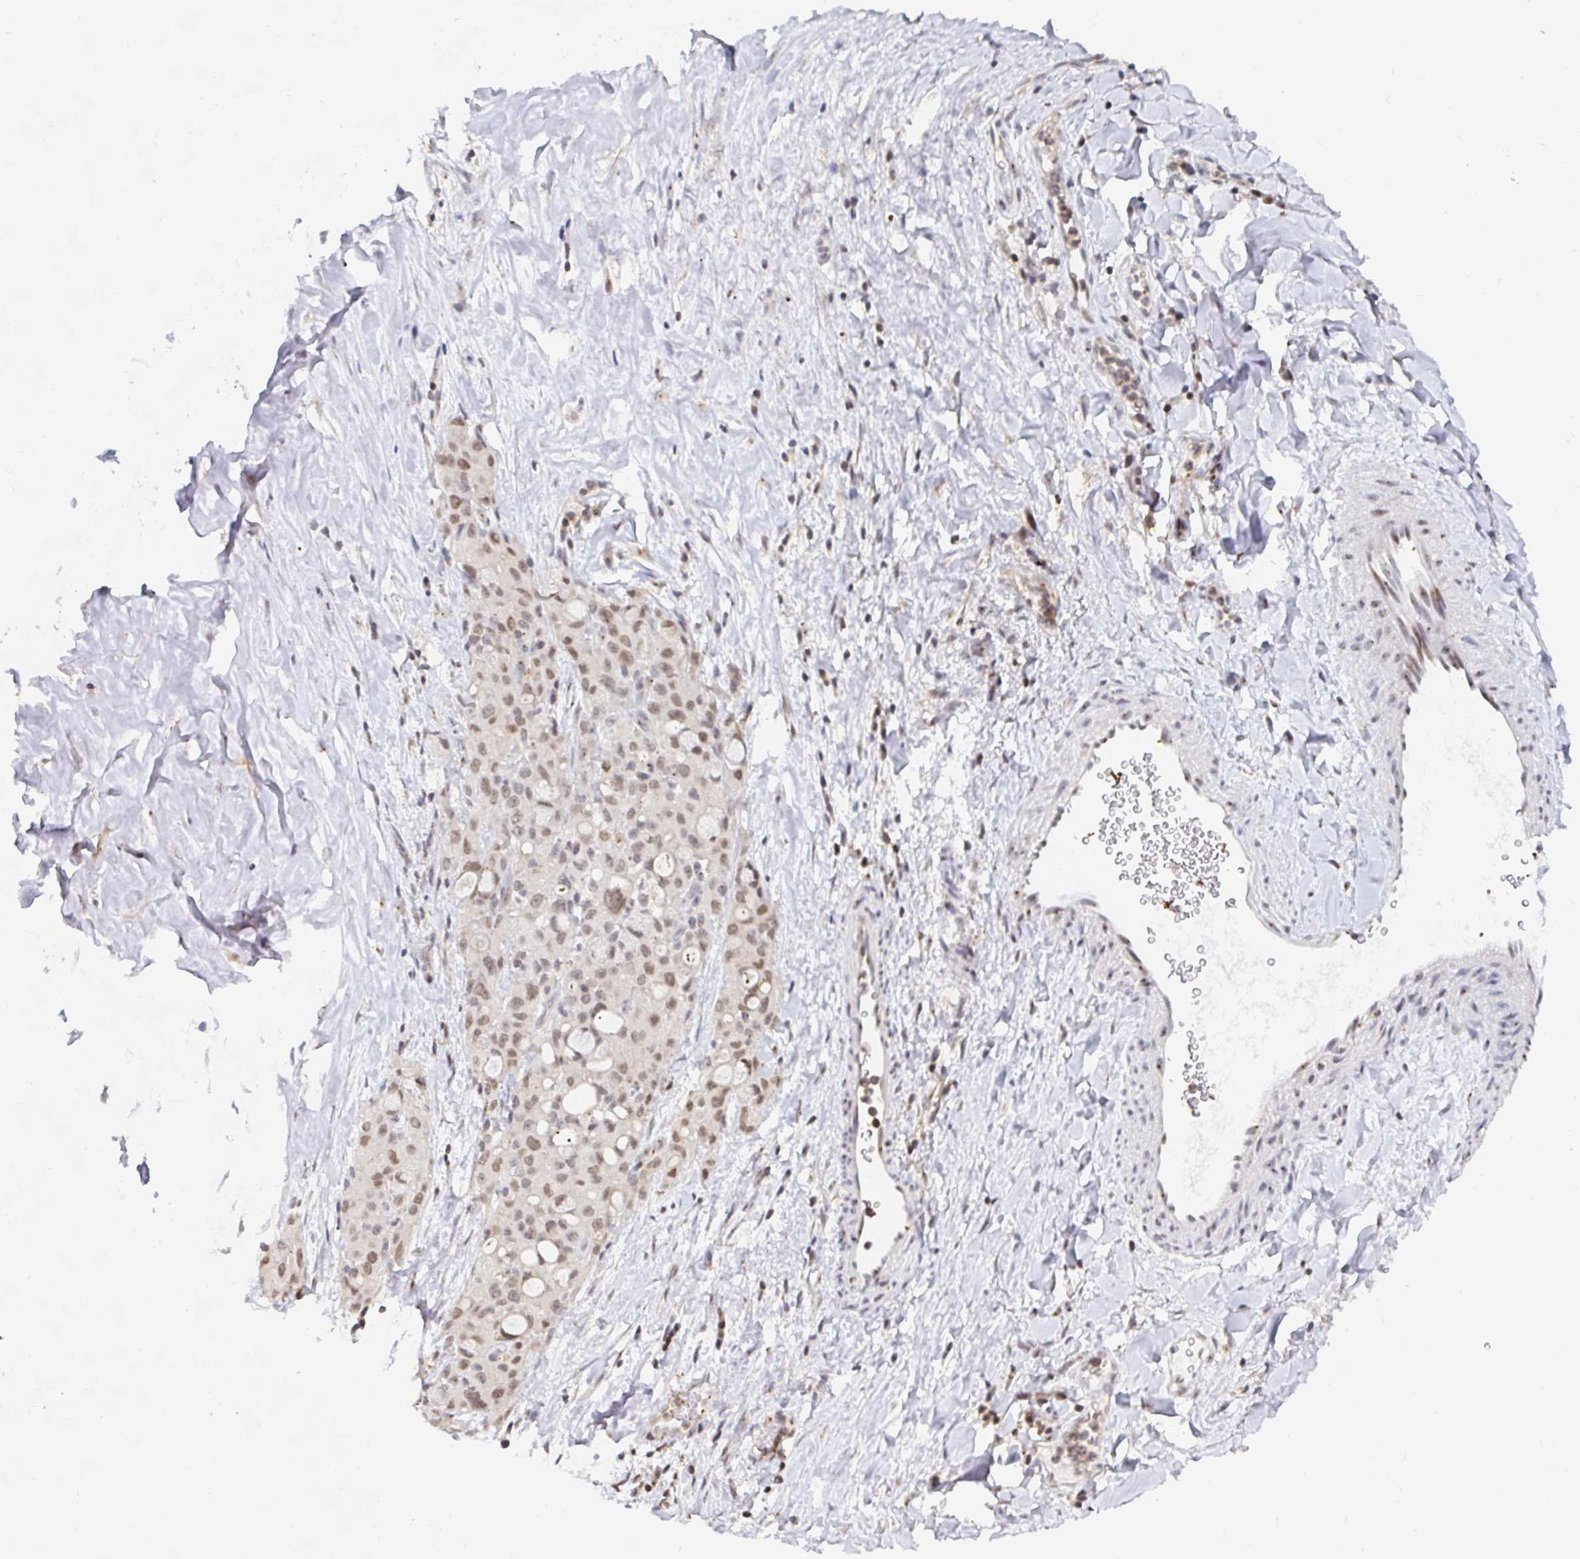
{"staining": {"intensity": "moderate", "quantity": ">75%", "location": "nuclear"}, "tissue": "lung cancer", "cell_type": "Tumor cells", "image_type": "cancer", "snomed": [{"axis": "morphology", "description": "Adenocarcinoma, NOS"}, {"axis": "topography", "description": "Lung"}], "caption": "Immunohistochemistry (IHC) of human adenocarcinoma (lung) displays medium levels of moderate nuclear positivity in approximately >75% of tumor cells.", "gene": "CHD2", "patient": {"sex": "female", "age": 44}}